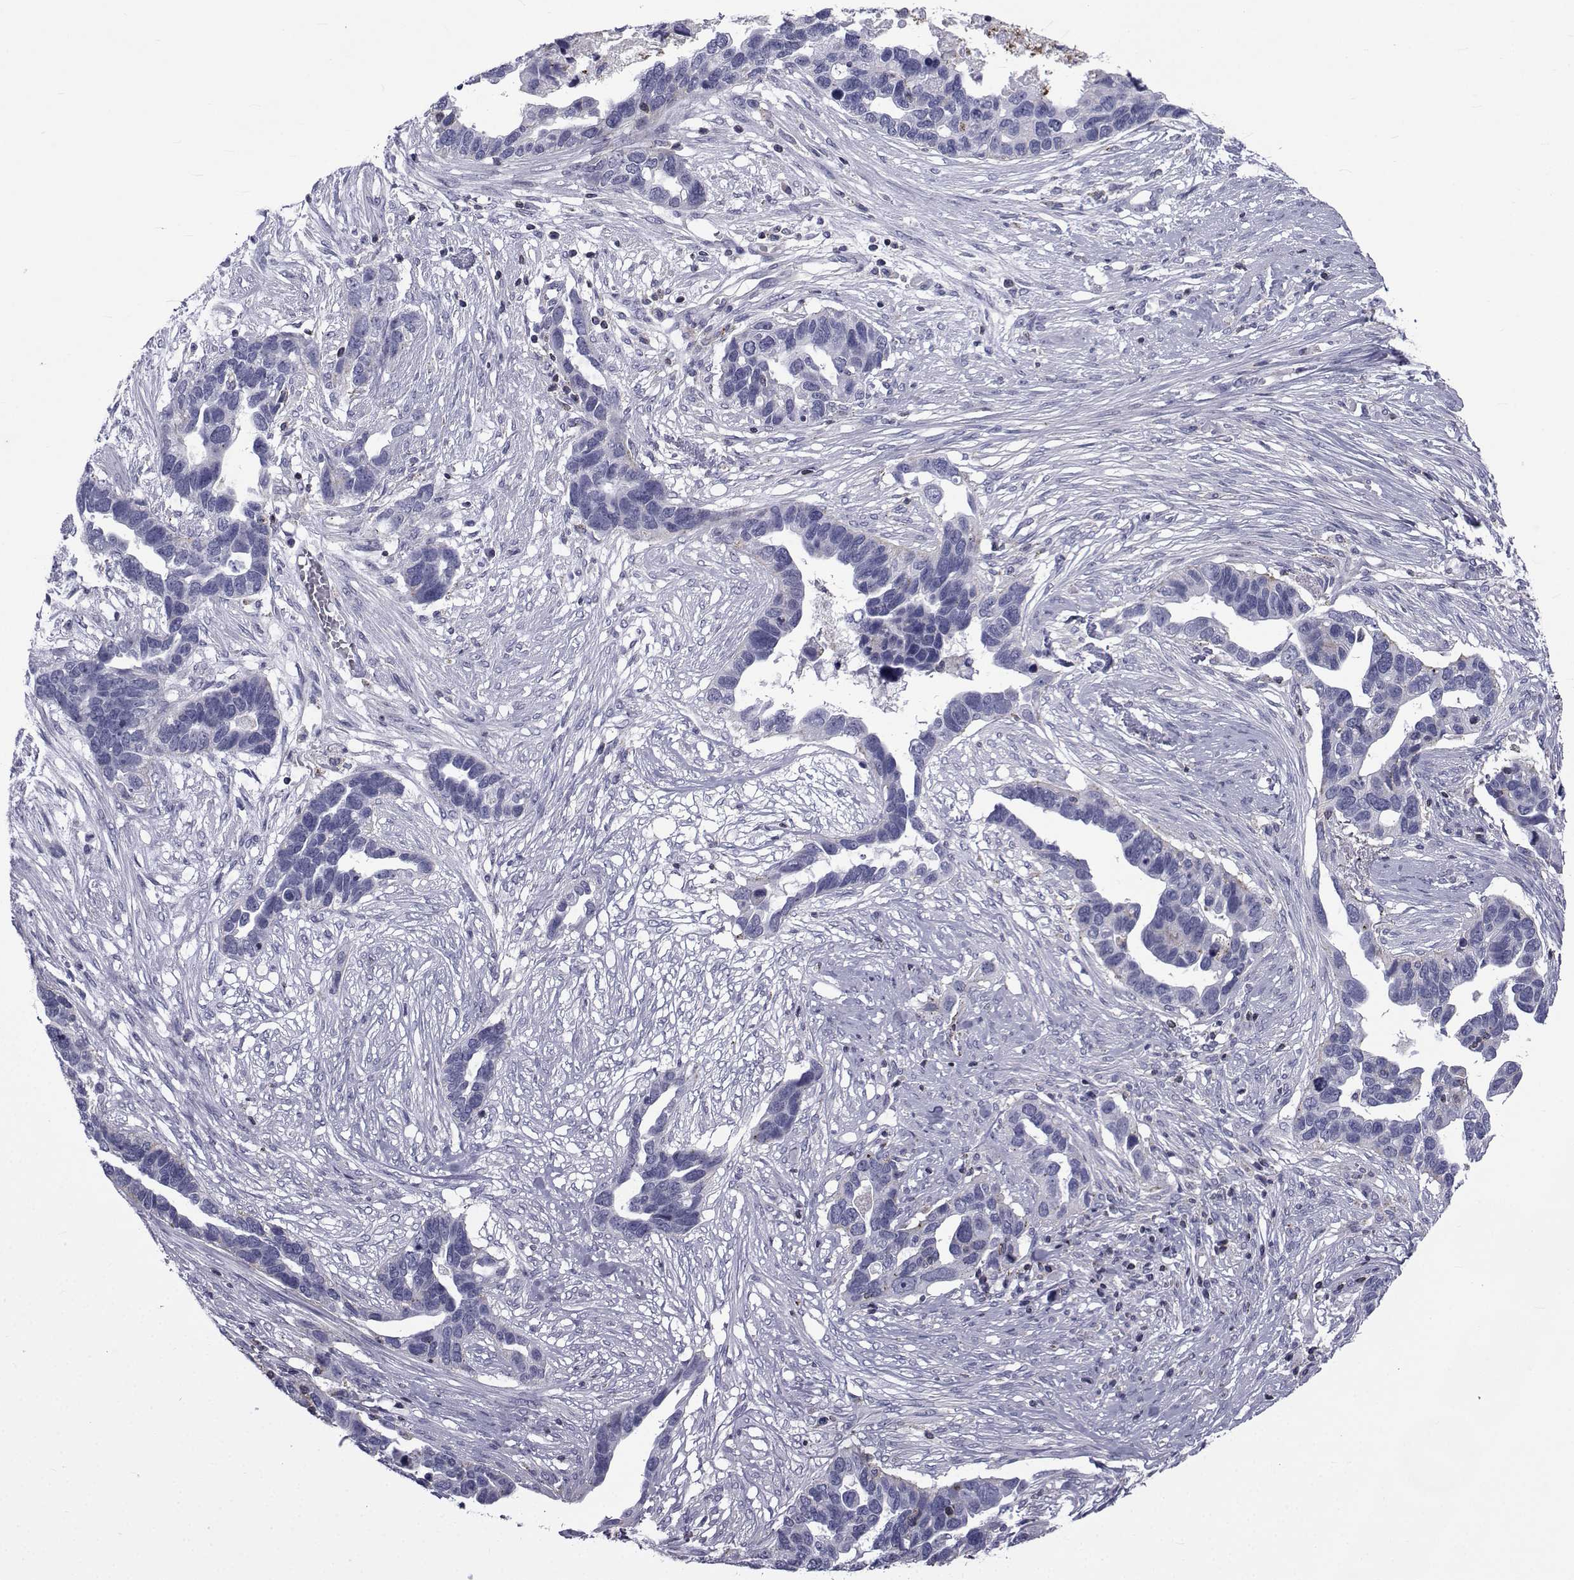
{"staining": {"intensity": "negative", "quantity": "none", "location": "none"}, "tissue": "ovarian cancer", "cell_type": "Tumor cells", "image_type": "cancer", "snomed": [{"axis": "morphology", "description": "Cystadenocarcinoma, serous, NOS"}, {"axis": "topography", "description": "Ovary"}], "caption": "This is an immunohistochemistry (IHC) image of human serous cystadenocarcinoma (ovarian). There is no expression in tumor cells.", "gene": "PDE6H", "patient": {"sex": "female", "age": 54}}